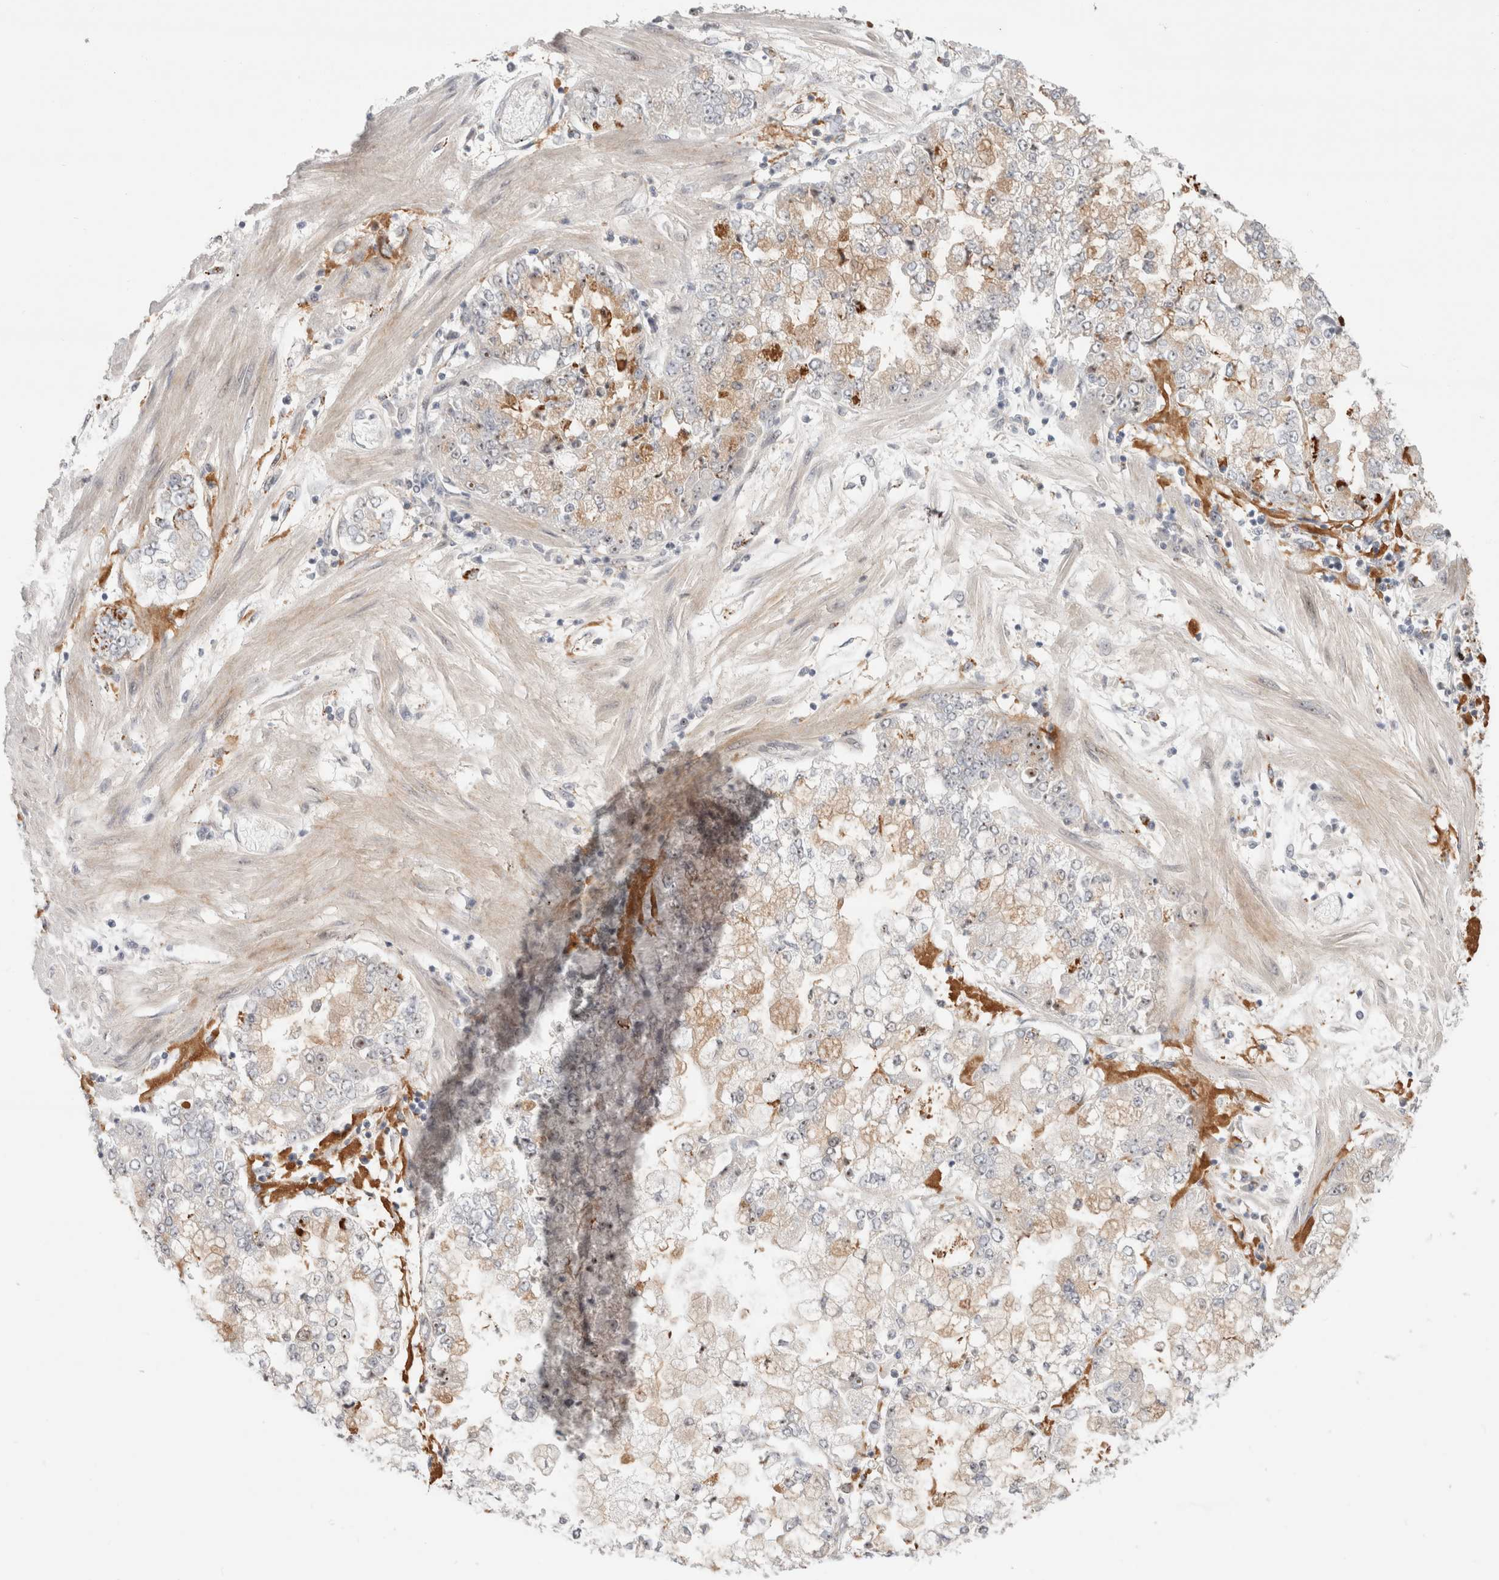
{"staining": {"intensity": "weak", "quantity": "25%-75%", "location": "cytoplasmic/membranous"}, "tissue": "stomach cancer", "cell_type": "Tumor cells", "image_type": "cancer", "snomed": [{"axis": "morphology", "description": "Adenocarcinoma, NOS"}, {"axis": "topography", "description": "Stomach"}], "caption": "An IHC photomicrograph of neoplastic tissue is shown. Protein staining in brown highlights weak cytoplasmic/membranous positivity in adenocarcinoma (stomach) within tumor cells.", "gene": "SENP6", "patient": {"sex": "male", "age": 76}}